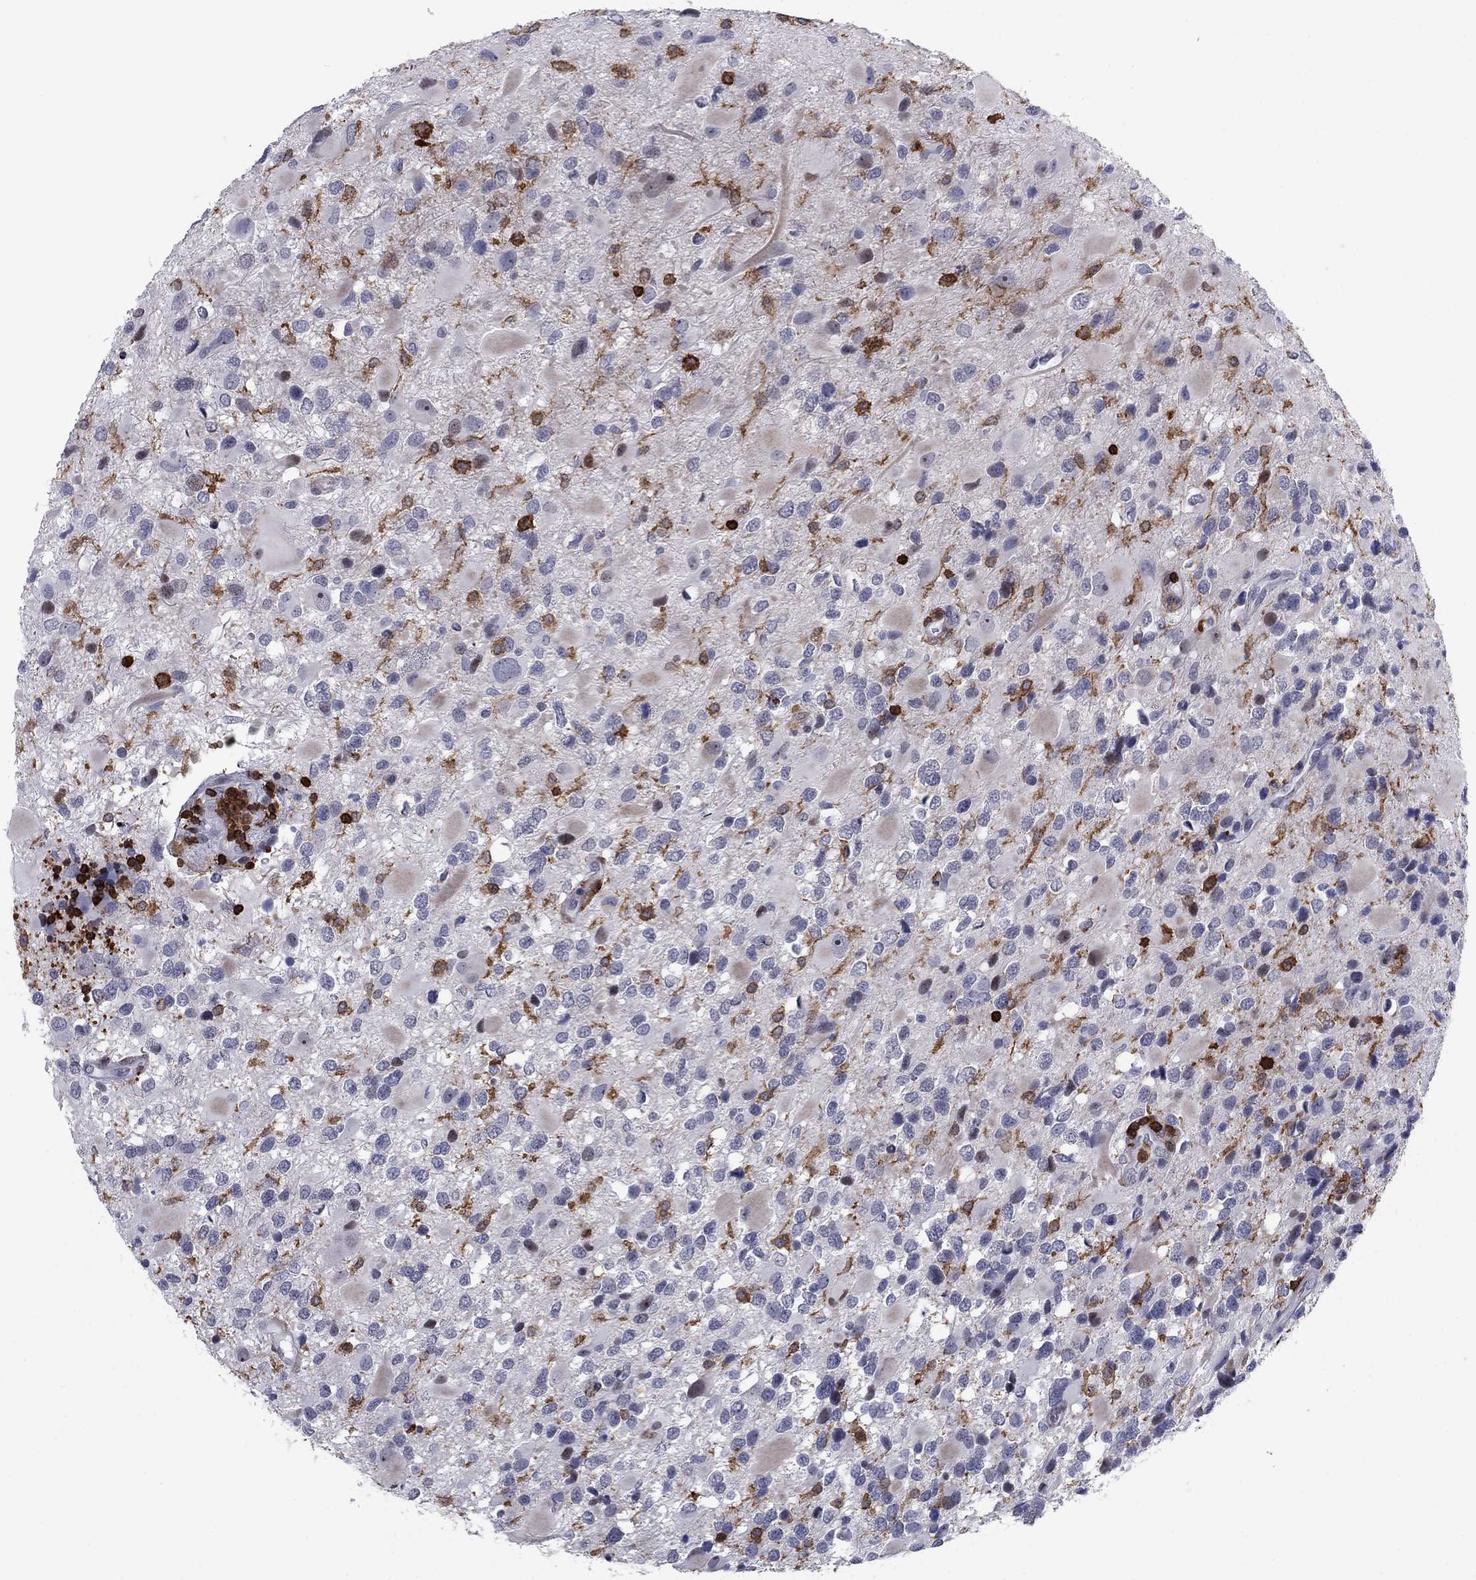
{"staining": {"intensity": "negative", "quantity": "none", "location": "none"}, "tissue": "glioma", "cell_type": "Tumor cells", "image_type": "cancer", "snomed": [{"axis": "morphology", "description": "Glioma, malignant, Low grade"}, {"axis": "topography", "description": "Brain"}], "caption": "The micrograph exhibits no significant staining in tumor cells of glioma.", "gene": "ARHGAP27", "patient": {"sex": "female", "age": 32}}